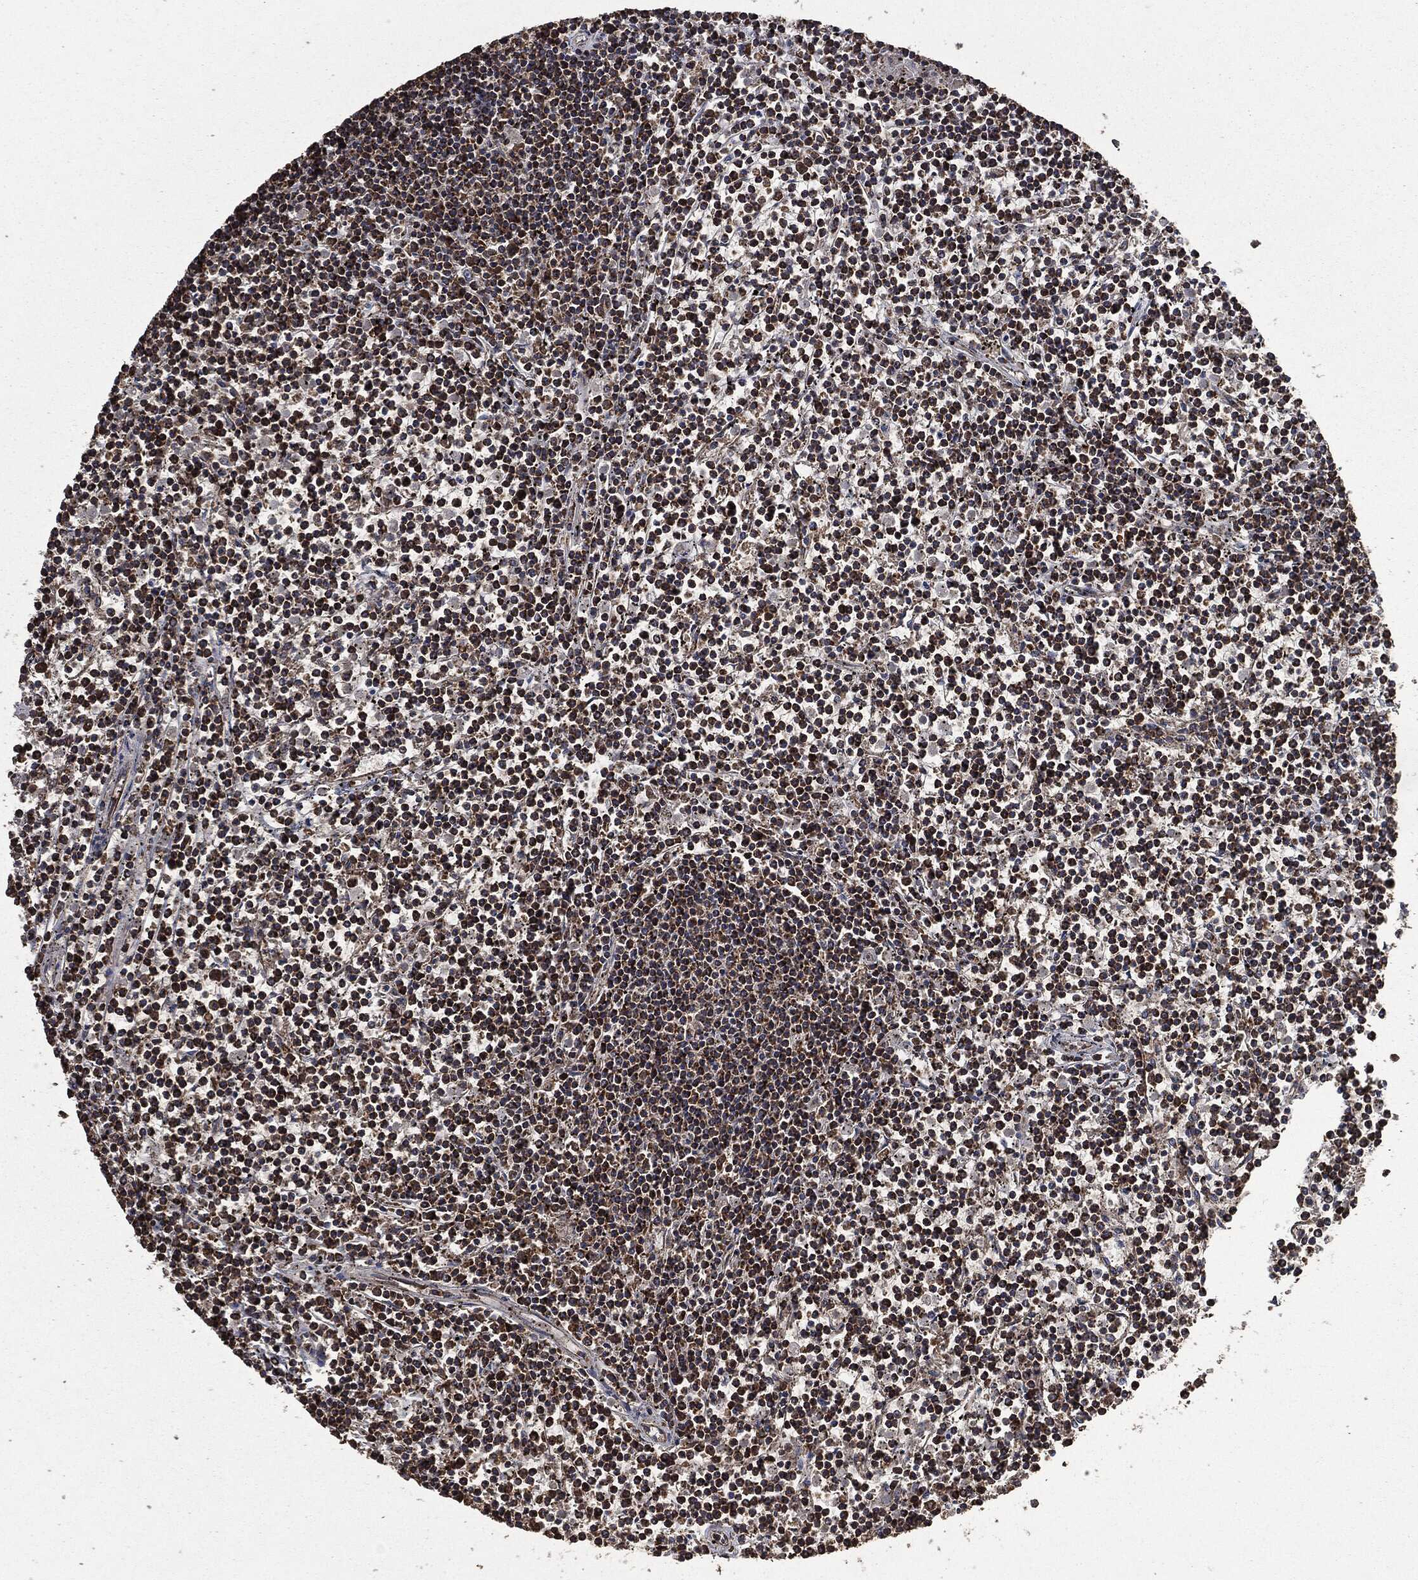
{"staining": {"intensity": "strong", "quantity": "25%-75%", "location": "cytoplasmic/membranous"}, "tissue": "lymphoma", "cell_type": "Tumor cells", "image_type": "cancer", "snomed": [{"axis": "morphology", "description": "Malignant lymphoma, non-Hodgkin's type, Low grade"}, {"axis": "topography", "description": "Spleen"}], "caption": "Brown immunohistochemical staining in human low-grade malignant lymphoma, non-Hodgkin's type reveals strong cytoplasmic/membranous positivity in about 25%-75% of tumor cells.", "gene": "LIG3", "patient": {"sex": "female", "age": 19}}